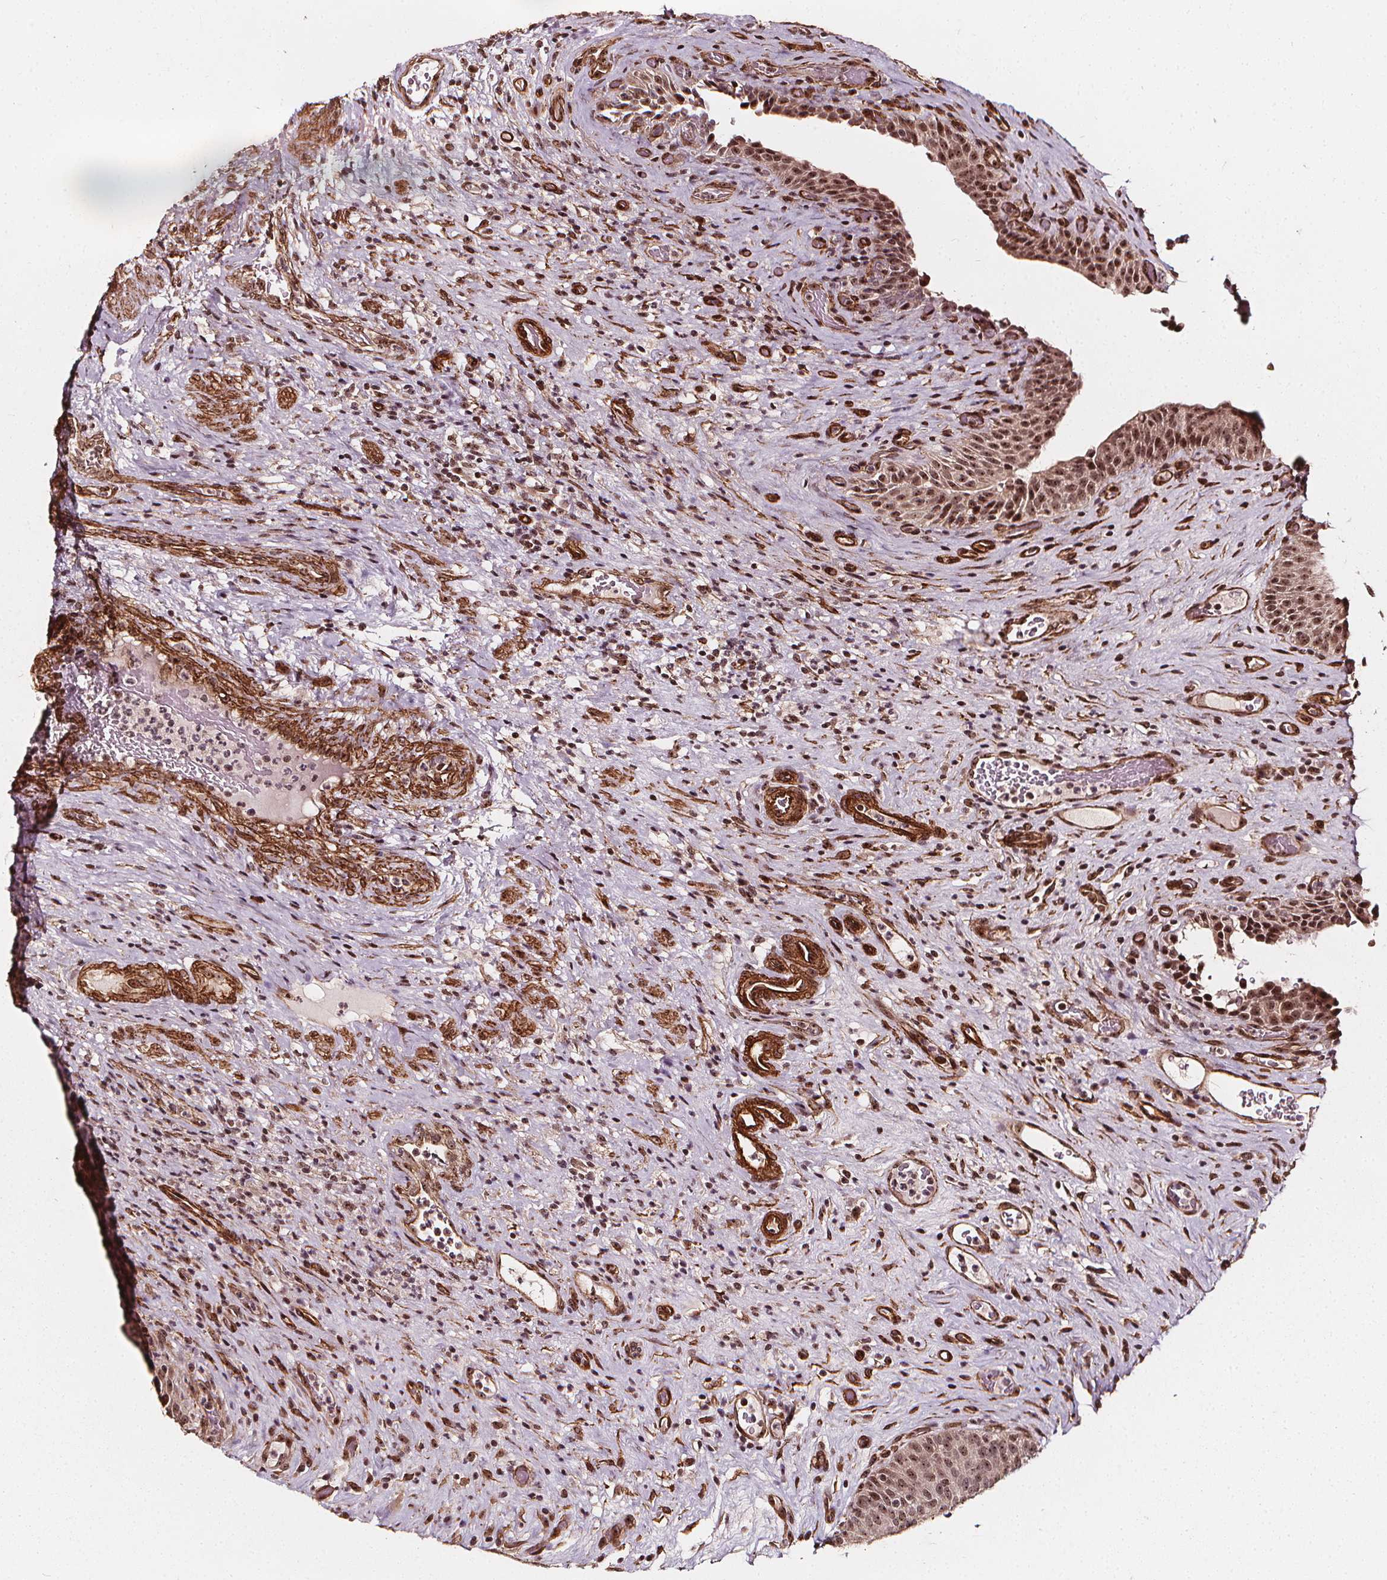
{"staining": {"intensity": "moderate", "quantity": ">75%", "location": "nuclear"}, "tissue": "urinary bladder", "cell_type": "Urothelial cells", "image_type": "normal", "snomed": [{"axis": "morphology", "description": "Normal tissue, NOS"}, {"axis": "topography", "description": "Urinary bladder"}, {"axis": "topography", "description": "Peripheral nerve tissue"}], "caption": "The photomicrograph shows a brown stain indicating the presence of a protein in the nuclear of urothelial cells in urinary bladder. (DAB = brown stain, brightfield microscopy at high magnification).", "gene": "EXOSC9", "patient": {"sex": "male", "age": 66}}